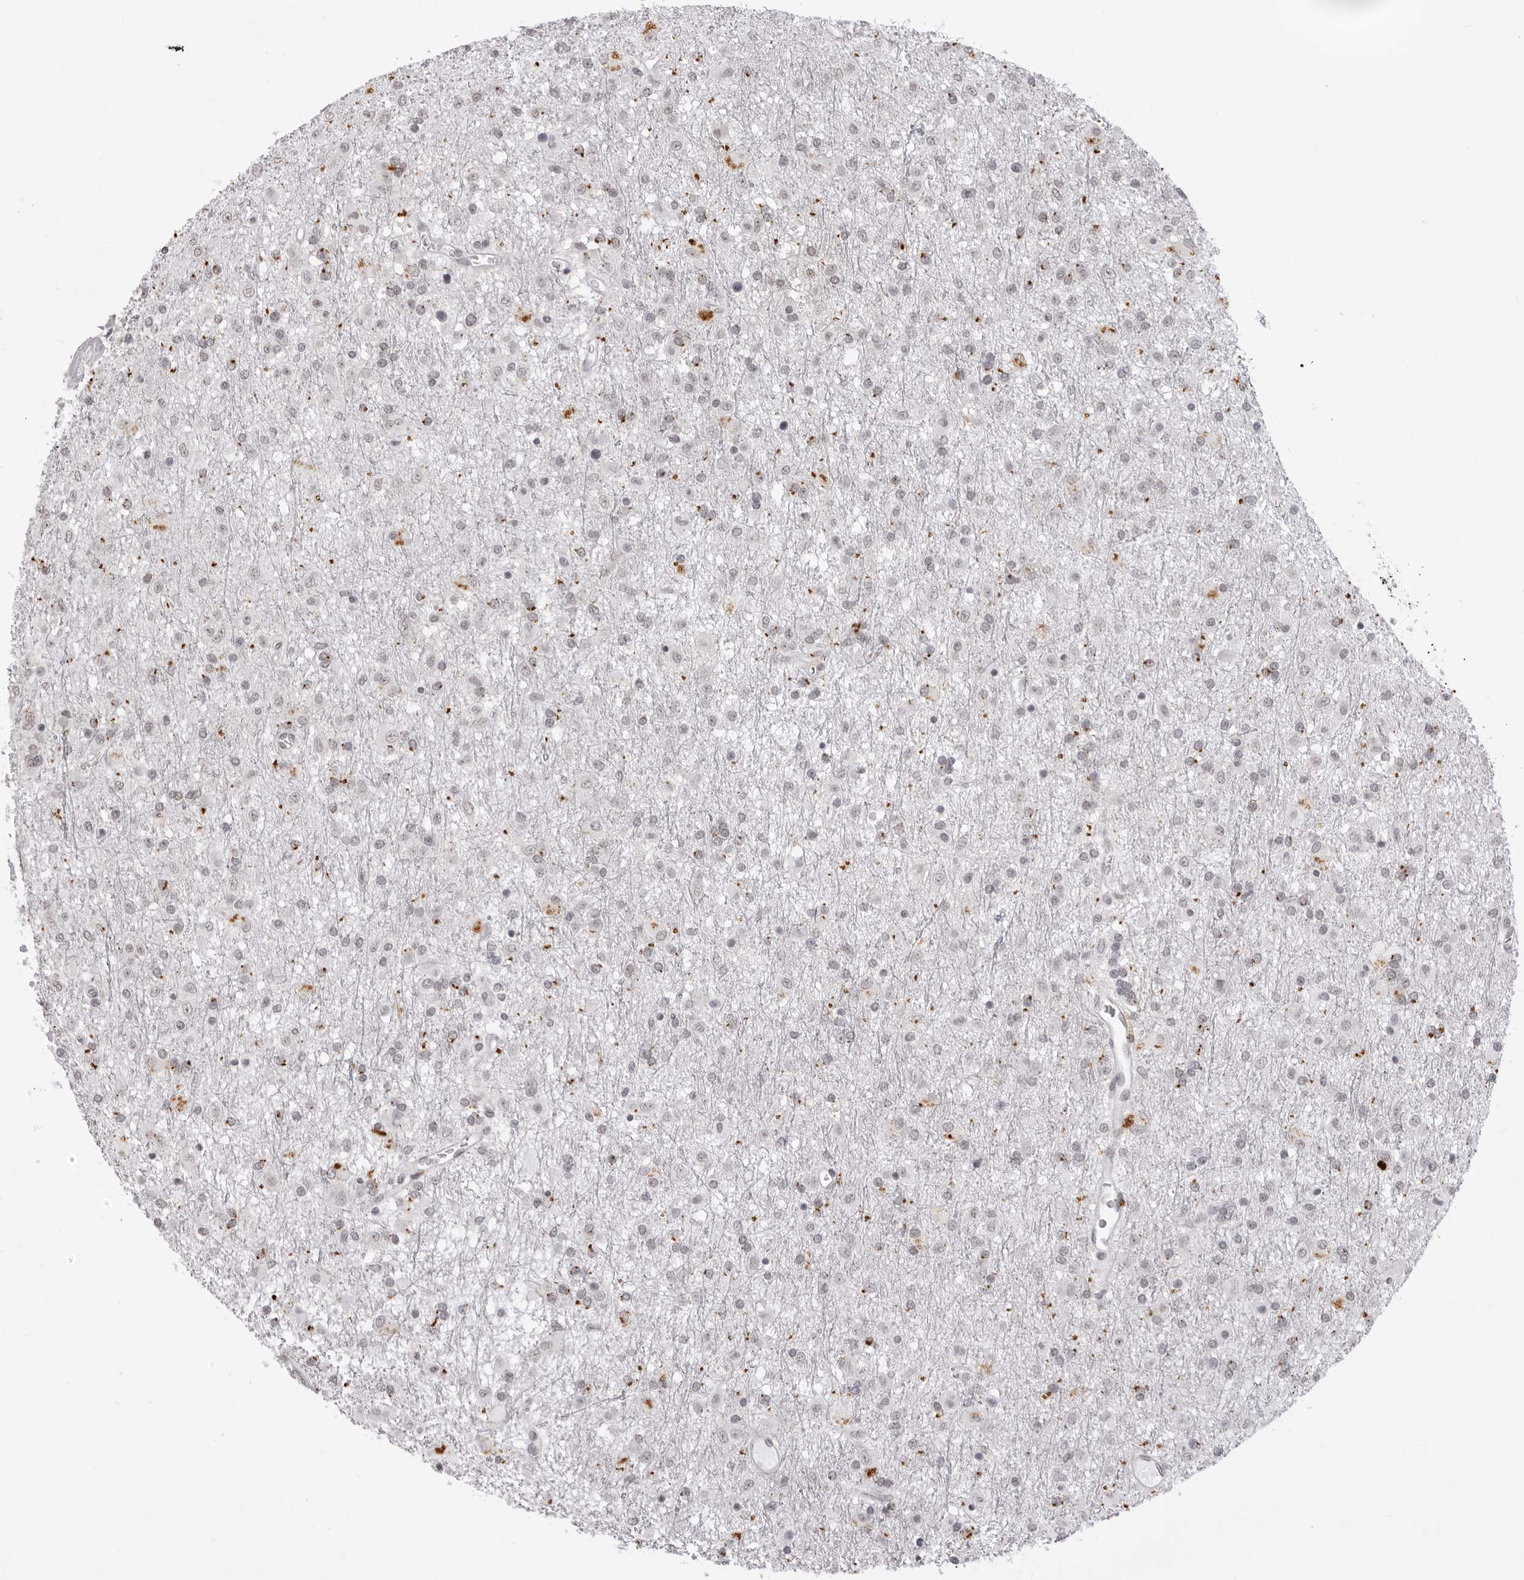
{"staining": {"intensity": "negative", "quantity": "none", "location": "none"}, "tissue": "glioma", "cell_type": "Tumor cells", "image_type": "cancer", "snomed": [{"axis": "morphology", "description": "Glioma, malignant, Low grade"}, {"axis": "topography", "description": "Brain"}], "caption": "Immunohistochemistry (IHC) micrograph of human glioma stained for a protein (brown), which shows no positivity in tumor cells.", "gene": "NTM", "patient": {"sex": "male", "age": 65}}